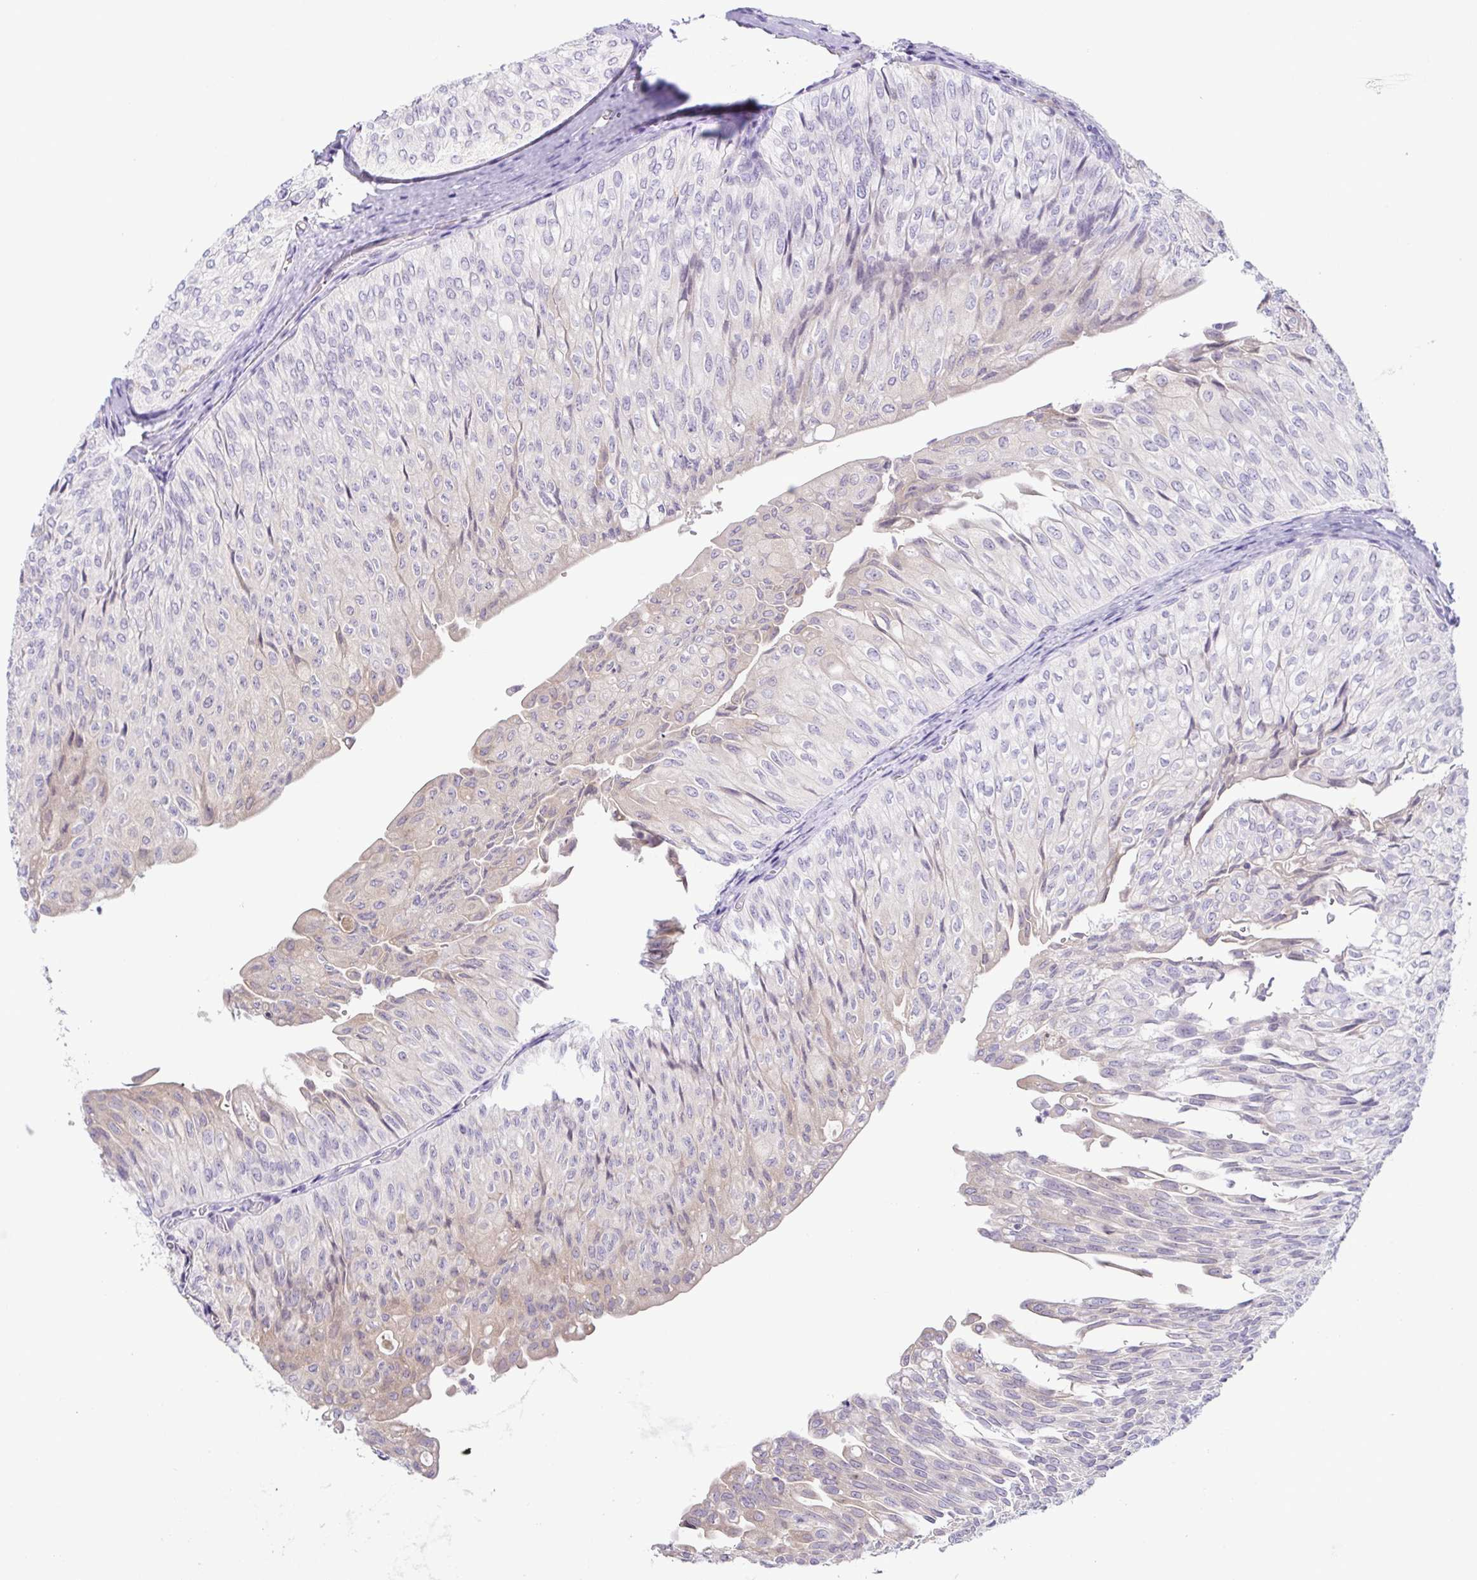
{"staining": {"intensity": "negative", "quantity": "none", "location": "none"}, "tissue": "urothelial cancer", "cell_type": "Tumor cells", "image_type": "cancer", "snomed": [{"axis": "morphology", "description": "Urothelial carcinoma, NOS"}, {"axis": "topography", "description": "Urinary bladder"}], "caption": "Immunohistochemistry (IHC) micrograph of transitional cell carcinoma stained for a protein (brown), which displays no staining in tumor cells.", "gene": "TERT", "patient": {"sex": "male", "age": 62}}